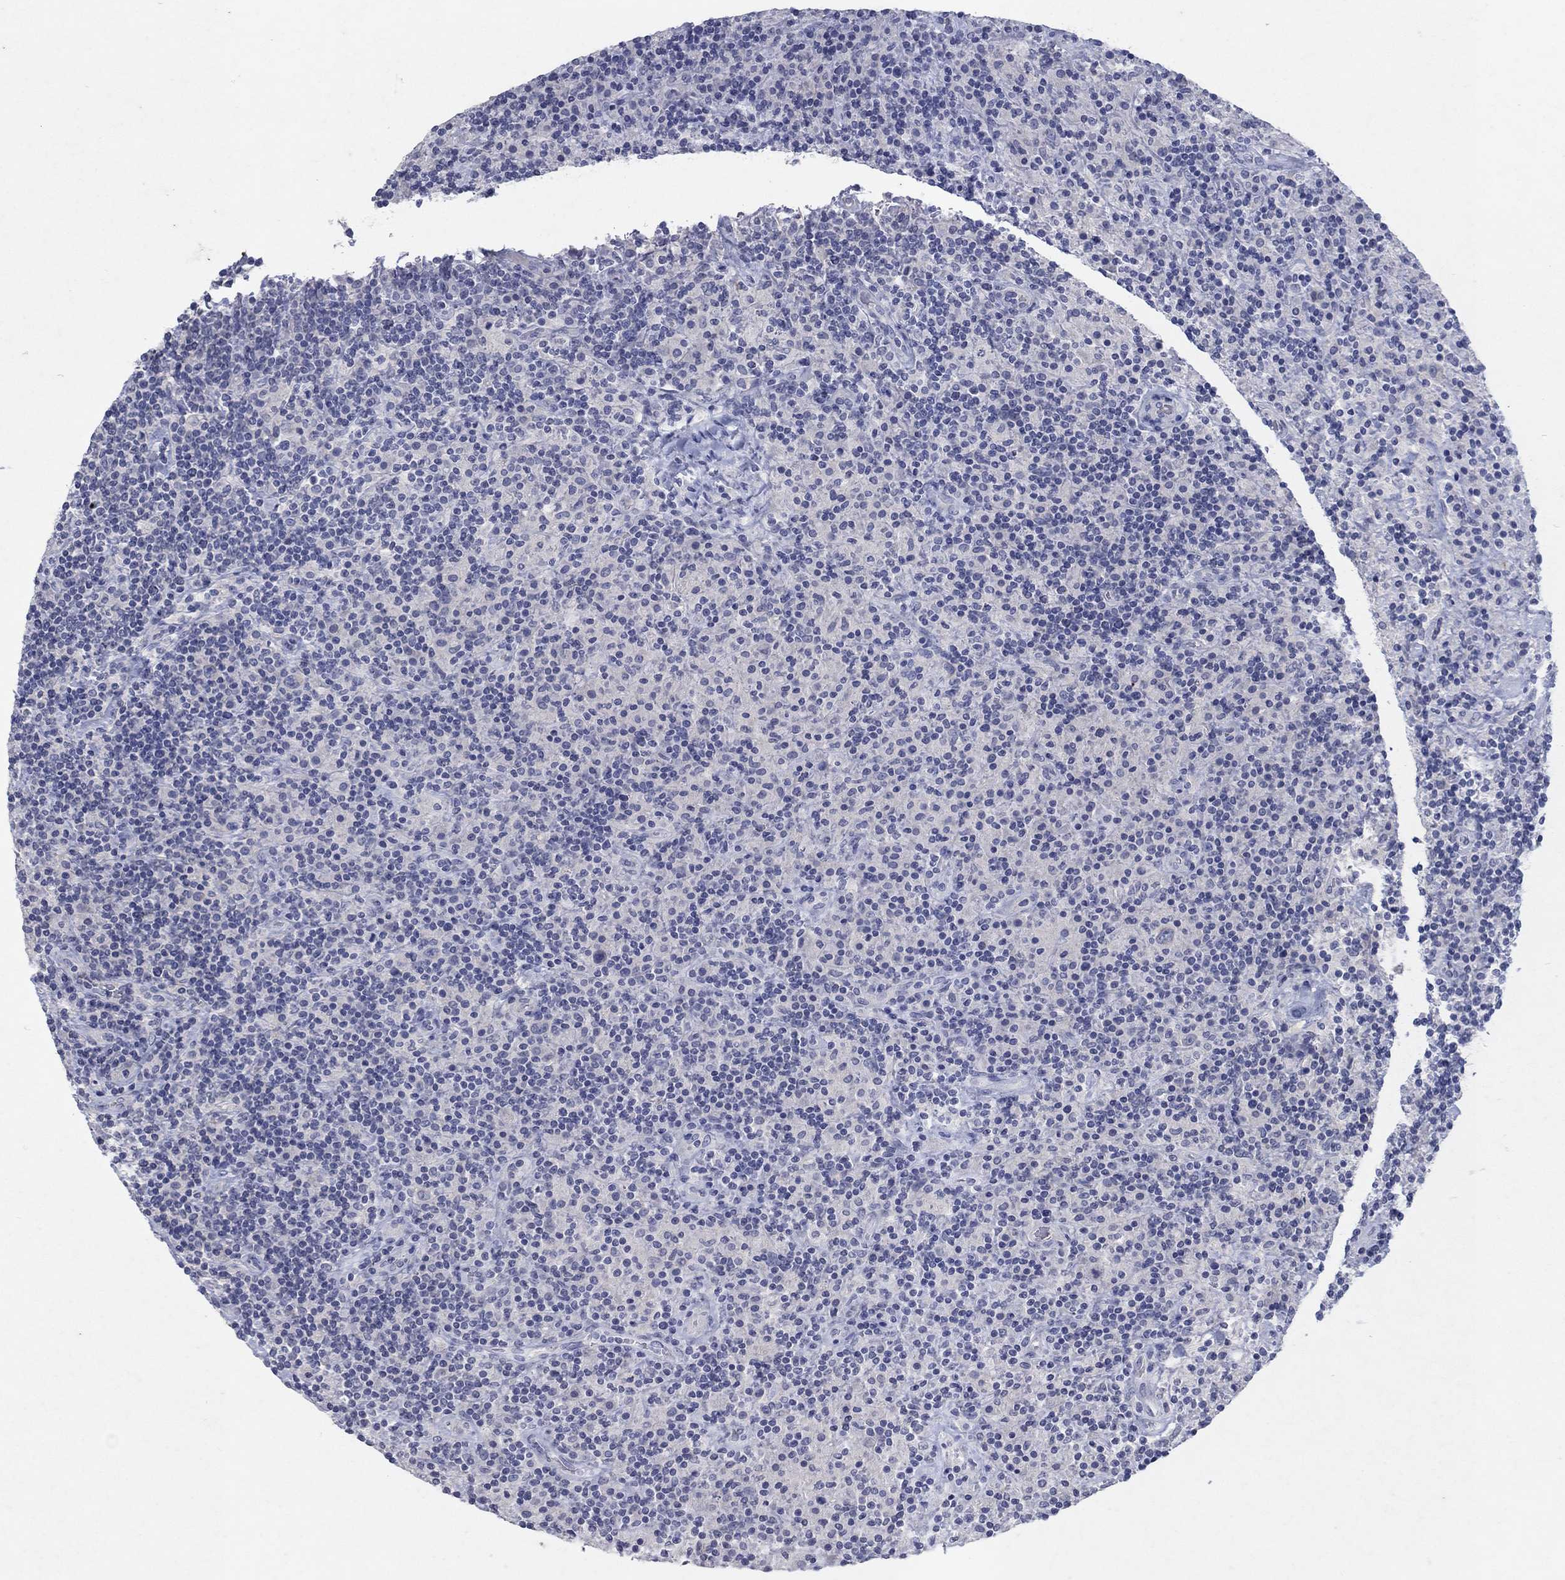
{"staining": {"intensity": "negative", "quantity": "none", "location": "none"}, "tissue": "lymphoma", "cell_type": "Tumor cells", "image_type": "cancer", "snomed": [{"axis": "morphology", "description": "Hodgkin's disease, NOS"}, {"axis": "topography", "description": "Lymph node"}], "caption": "An image of human Hodgkin's disease is negative for staining in tumor cells.", "gene": "KRT40", "patient": {"sex": "male", "age": 70}}